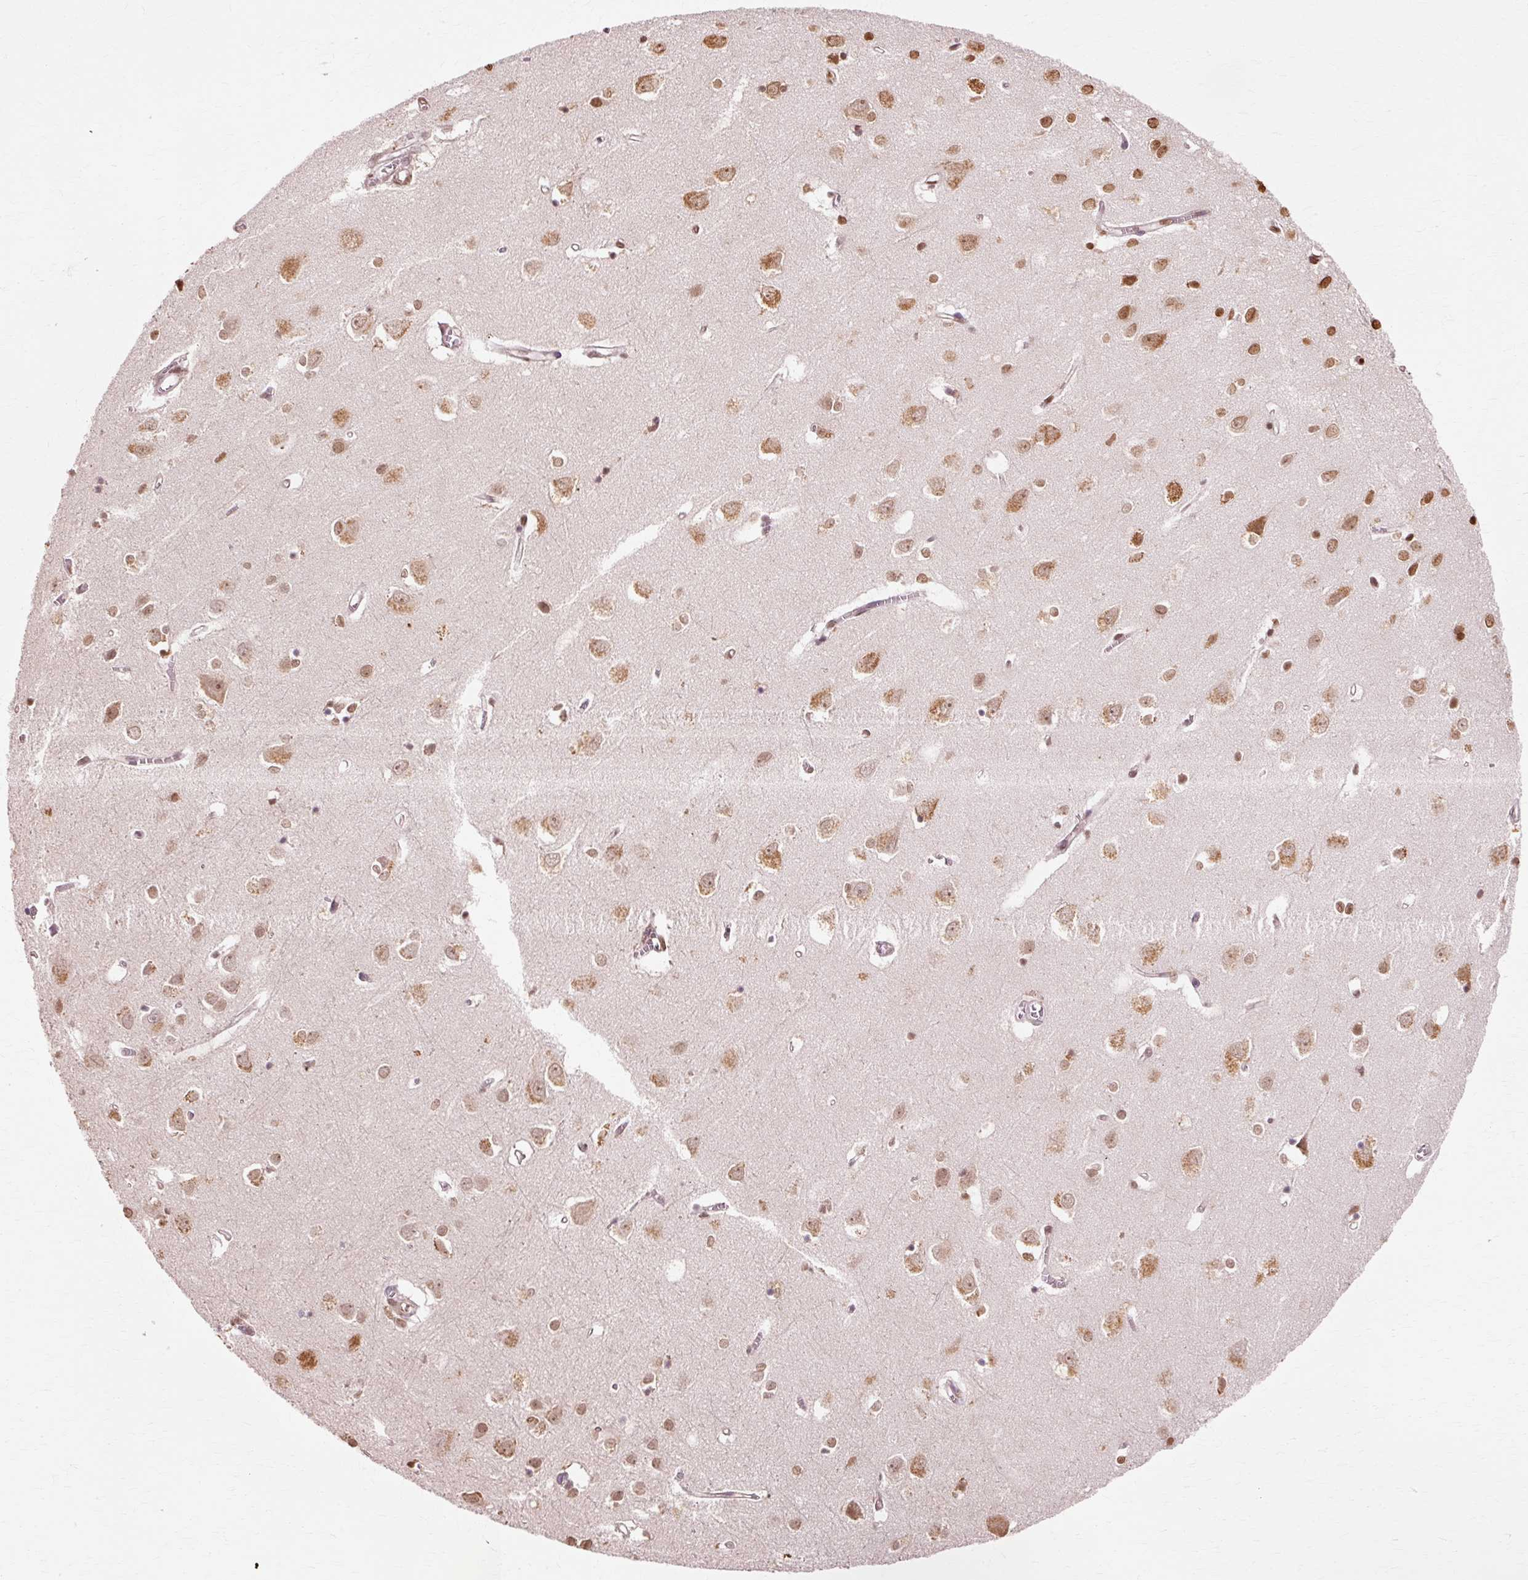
{"staining": {"intensity": "weak", "quantity": ">75%", "location": "cytoplasmic/membranous,nuclear"}, "tissue": "cerebral cortex", "cell_type": "Endothelial cells", "image_type": "normal", "snomed": [{"axis": "morphology", "description": "Normal tissue, NOS"}, {"axis": "topography", "description": "Cerebral cortex"}], "caption": "About >75% of endothelial cells in benign cerebral cortex reveal weak cytoplasmic/membranous,nuclear protein expression as visualized by brown immunohistochemical staining.", "gene": "VN1R2", "patient": {"sex": "male", "age": 70}}